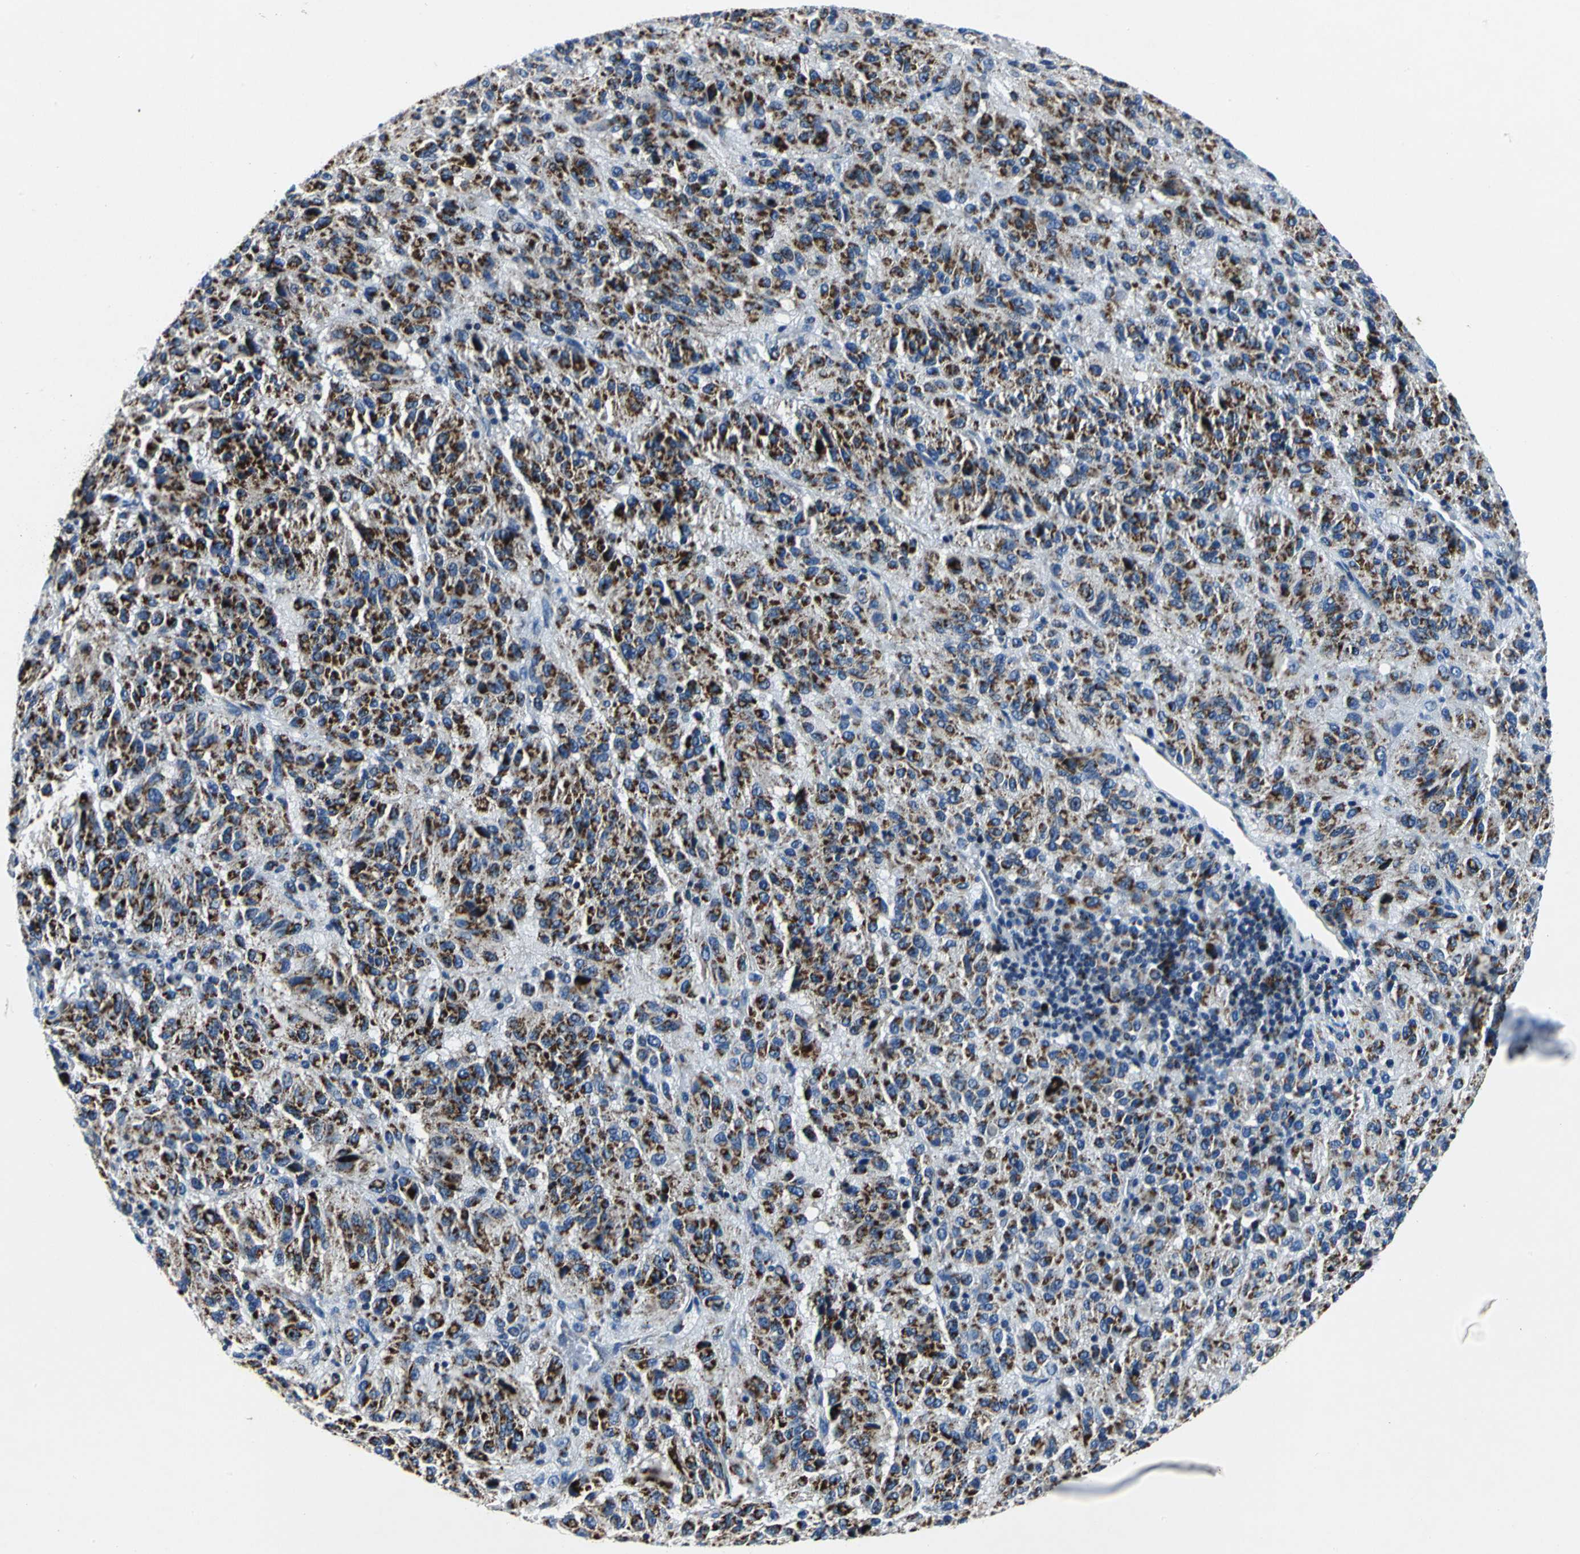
{"staining": {"intensity": "strong", "quantity": ">75%", "location": "cytoplasmic/membranous"}, "tissue": "melanoma", "cell_type": "Tumor cells", "image_type": "cancer", "snomed": [{"axis": "morphology", "description": "Malignant melanoma, Metastatic site"}, {"axis": "topography", "description": "Lung"}], "caption": "Immunohistochemistry (IHC) histopathology image of human melanoma stained for a protein (brown), which exhibits high levels of strong cytoplasmic/membranous expression in approximately >75% of tumor cells.", "gene": "IFI6", "patient": {"sex": "male", "age": 64}}